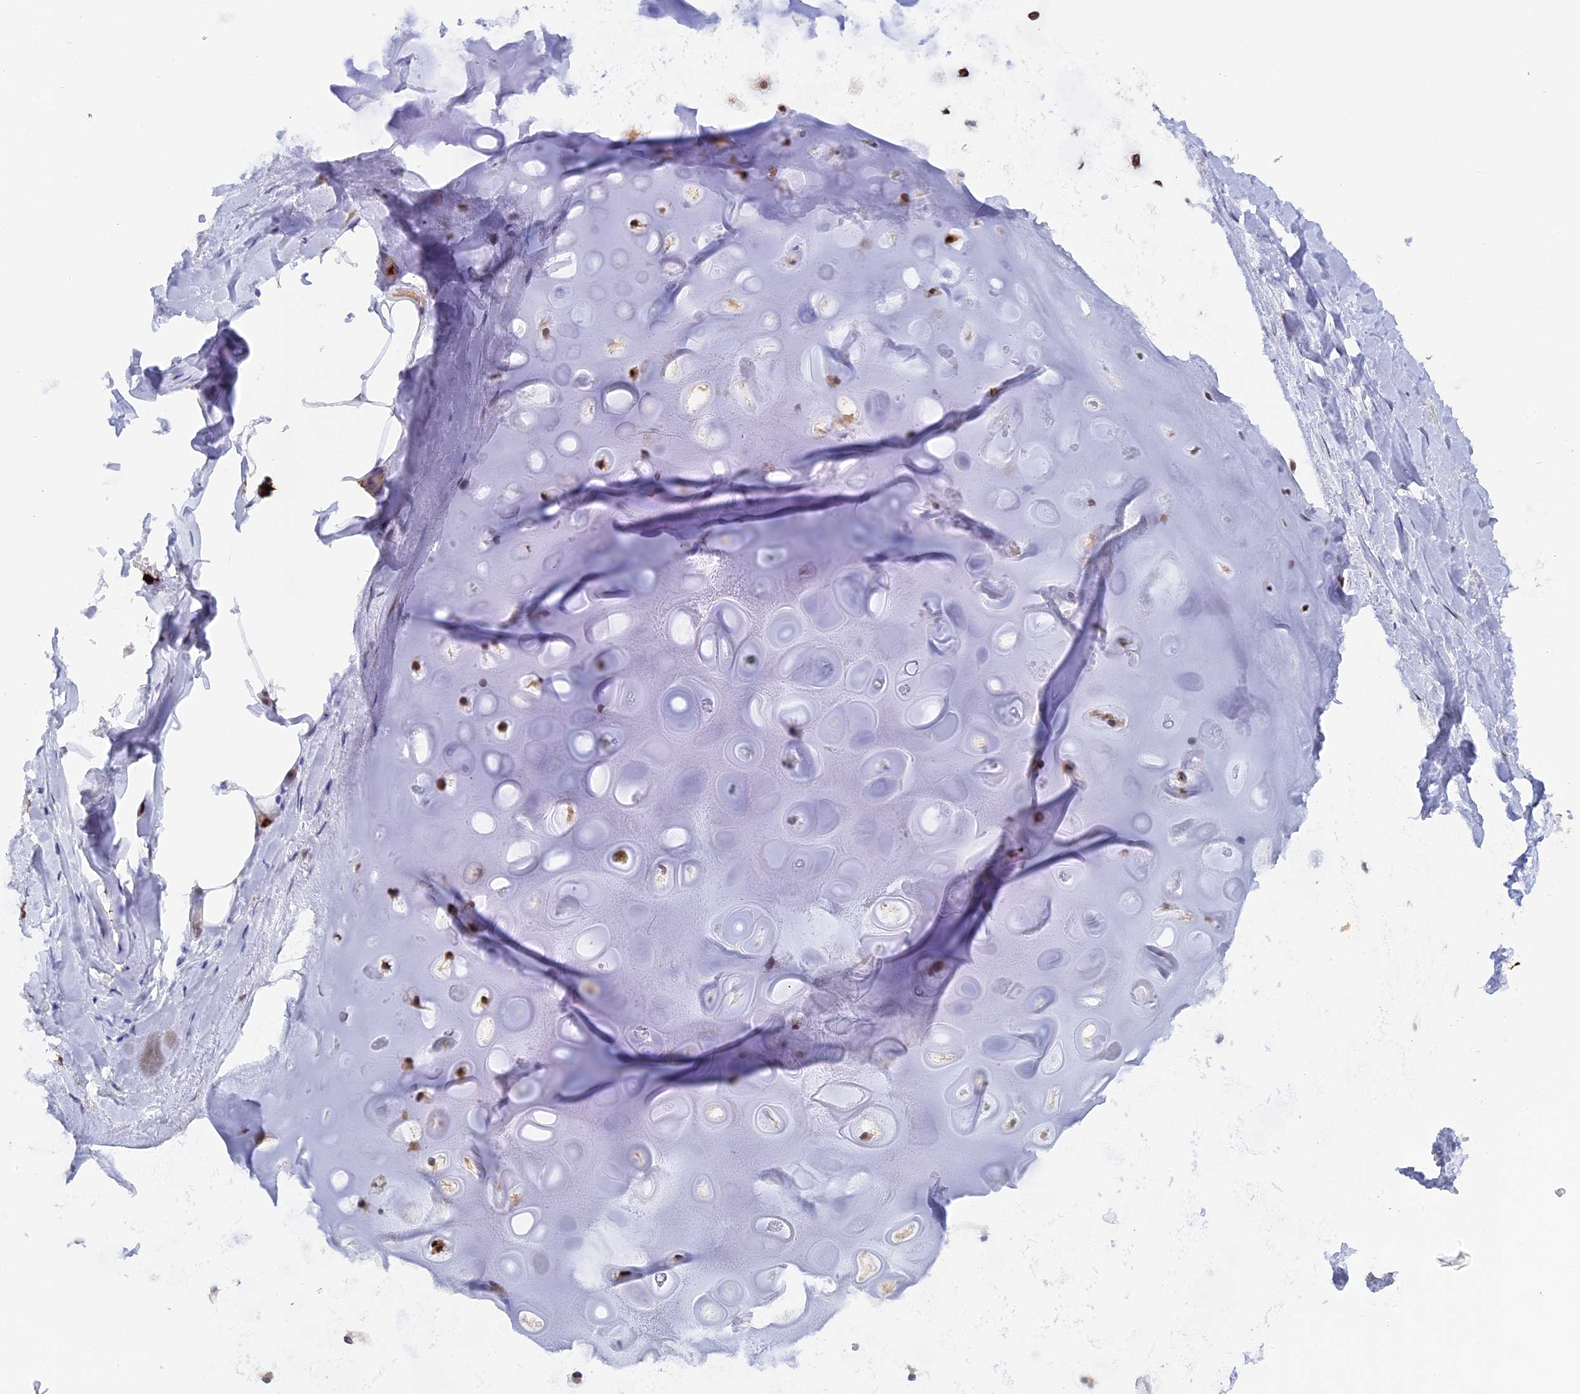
{"staining": {"intensity": "weak", "quantity": "25%-75%", "location": "nuclear"}, "tissue": "soft tissue", "cell_type": "Chondrocytes", "image_type": "normal", "snomed": [{"axis": "morphology", "description": "Normal tissue, NOS"}, {"axis": "topography", "description": "Lymph node"}, {"axis": "topography", "description": "Cartilage tissue"}, {"axis": "topography", "description": "Bronchus"}], "caption": "An immunohistochemistry photomicrograph of benign tissue is shown. Protein staining in brown shows weak nuclear positivity in soft tissue within chondrocytes. (IHC, brightfield microscopy, high magnification).", "gene": "SLC26A1", "patient": {"sex": "male", "age": 63}}